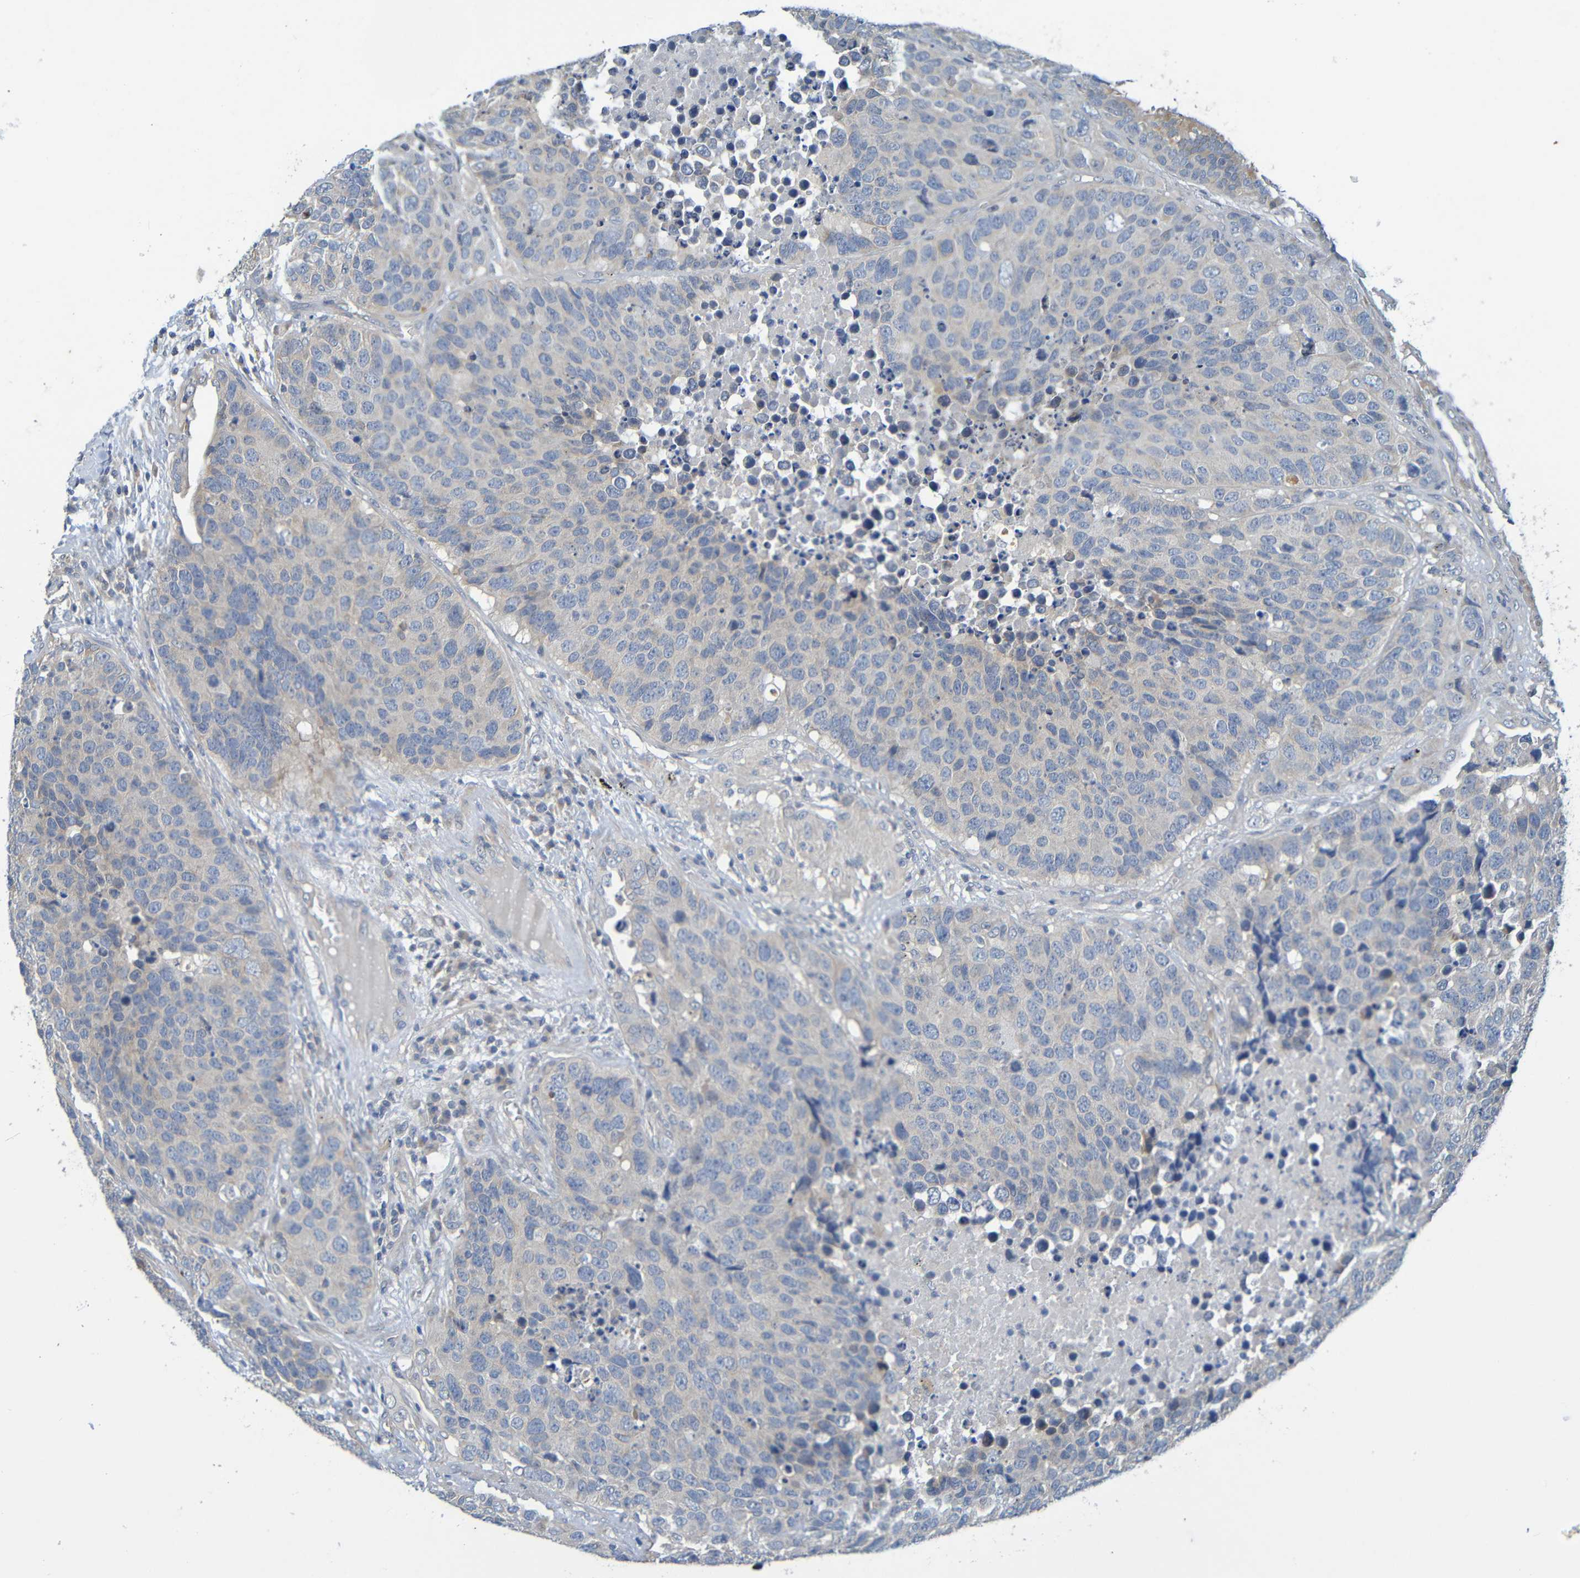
{"staining": {"intensity": "negative", "quantity": "none", "location": "none"}, "tissue": "carcinoid", "cell_type": "Tumor cells", "image_type": "cancer", "snomed": [{"axis": "morphology", "description": "Carcinoid, malignant, NOS"}, {"axis": "topography", "description": "Lung"}], "caption": "There is no significant positivity in tumor cells of carcinoid (malignant).", "gene": "CYP4F2", "patient": {"sex": "male", "age": 60}}